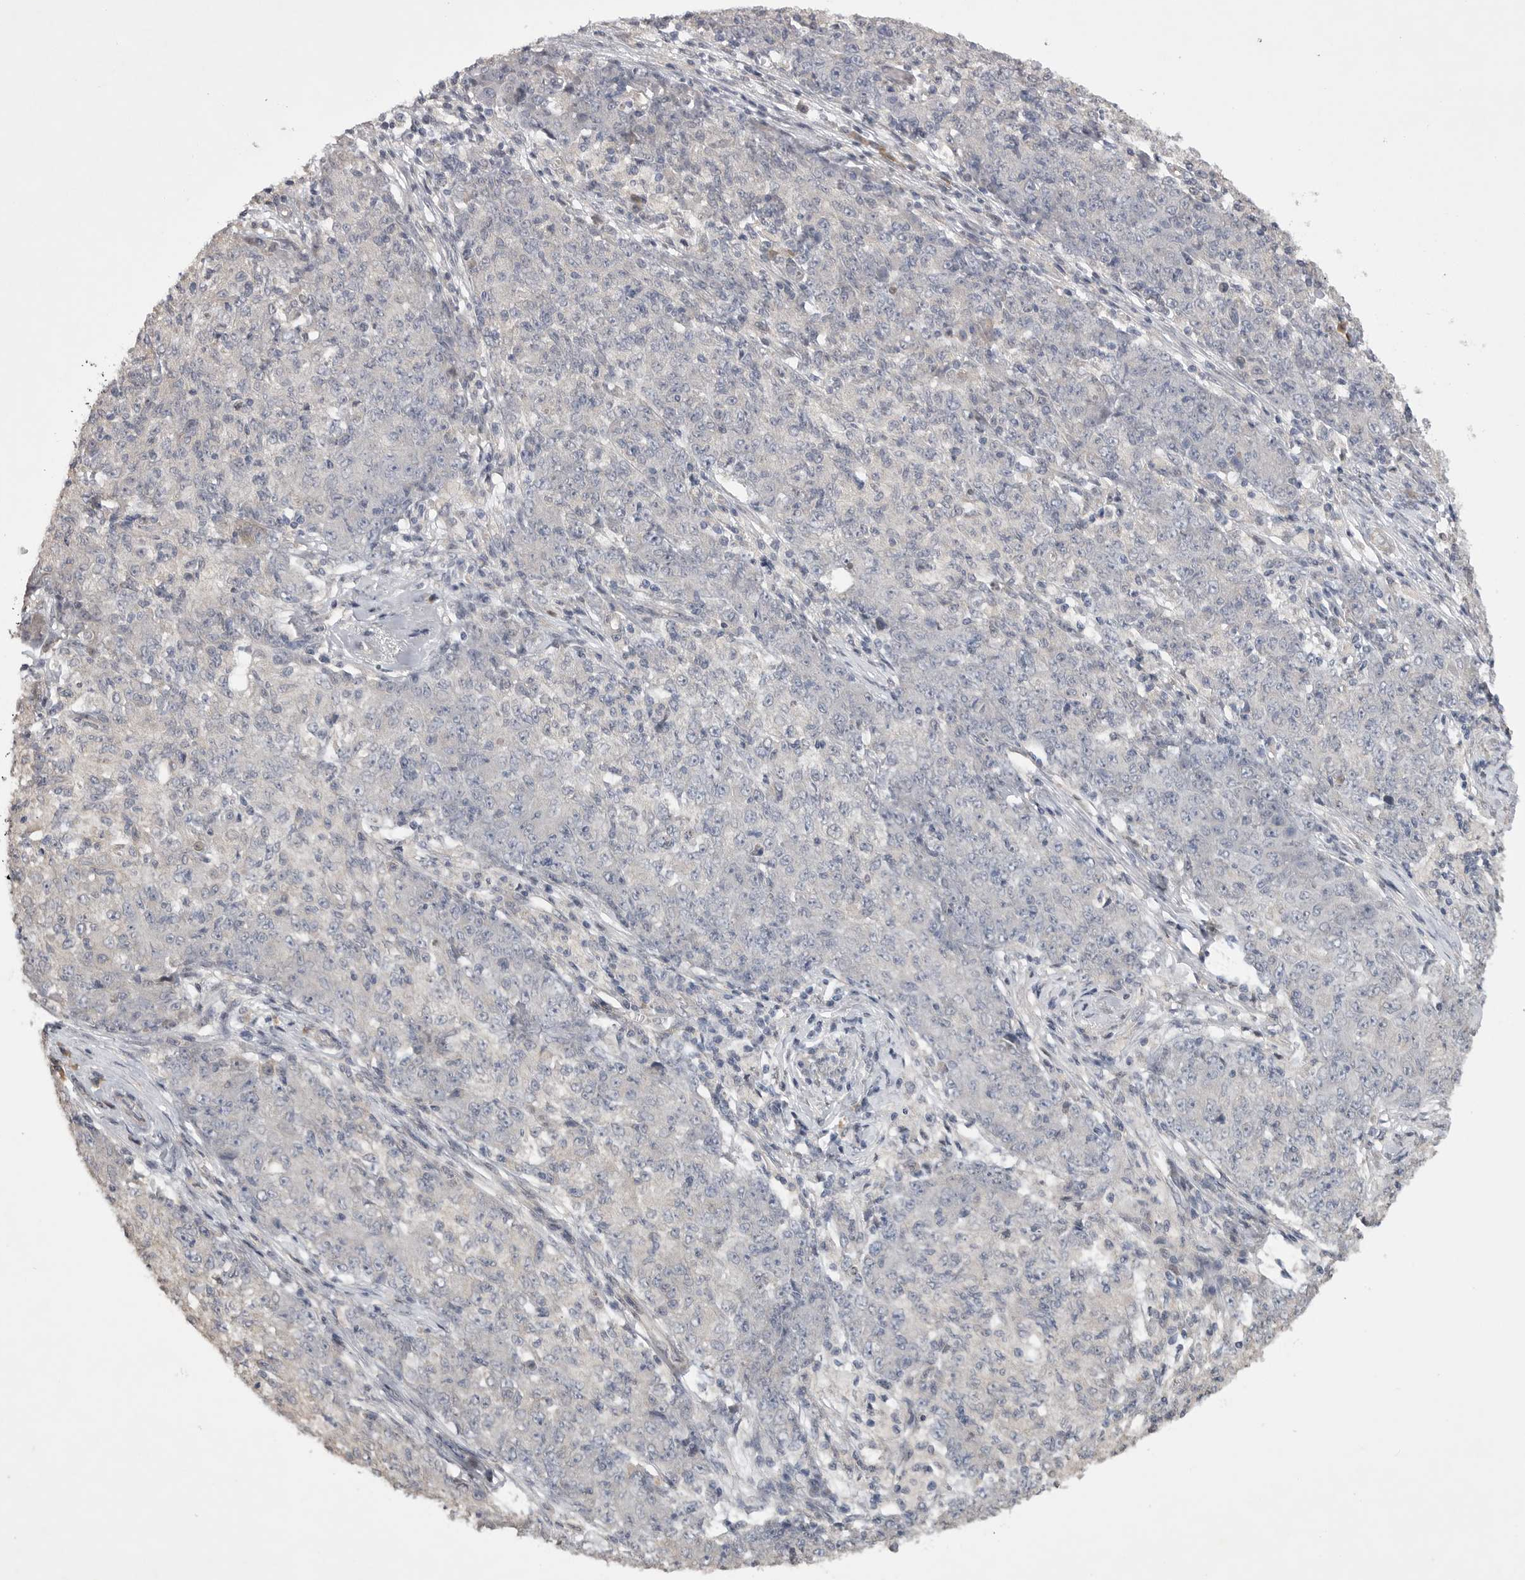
{"staining": {"intensity": "negative", "quantity": "none", "location": "none"}, "tissue": "ovarian cancer", "cell_type": "Tumor cells", "image_type": "cancer", "snomed": [{"axis": "morphology", "description": "Carcinoma, endometroid"}, {"axis": "topography", "description": "Ovary"}], "caption": "The micrograph demonstrates no staining of tumor cells in endometroid carcinoma (ovarian). Brightfield microscopy of immunohistochemistry (IHC) stained with DAB (brown) and hematoxylin (blue), captured at high magnification.", "gene": "EDEM3", "patient": {"sex": "female", "age": 42}}